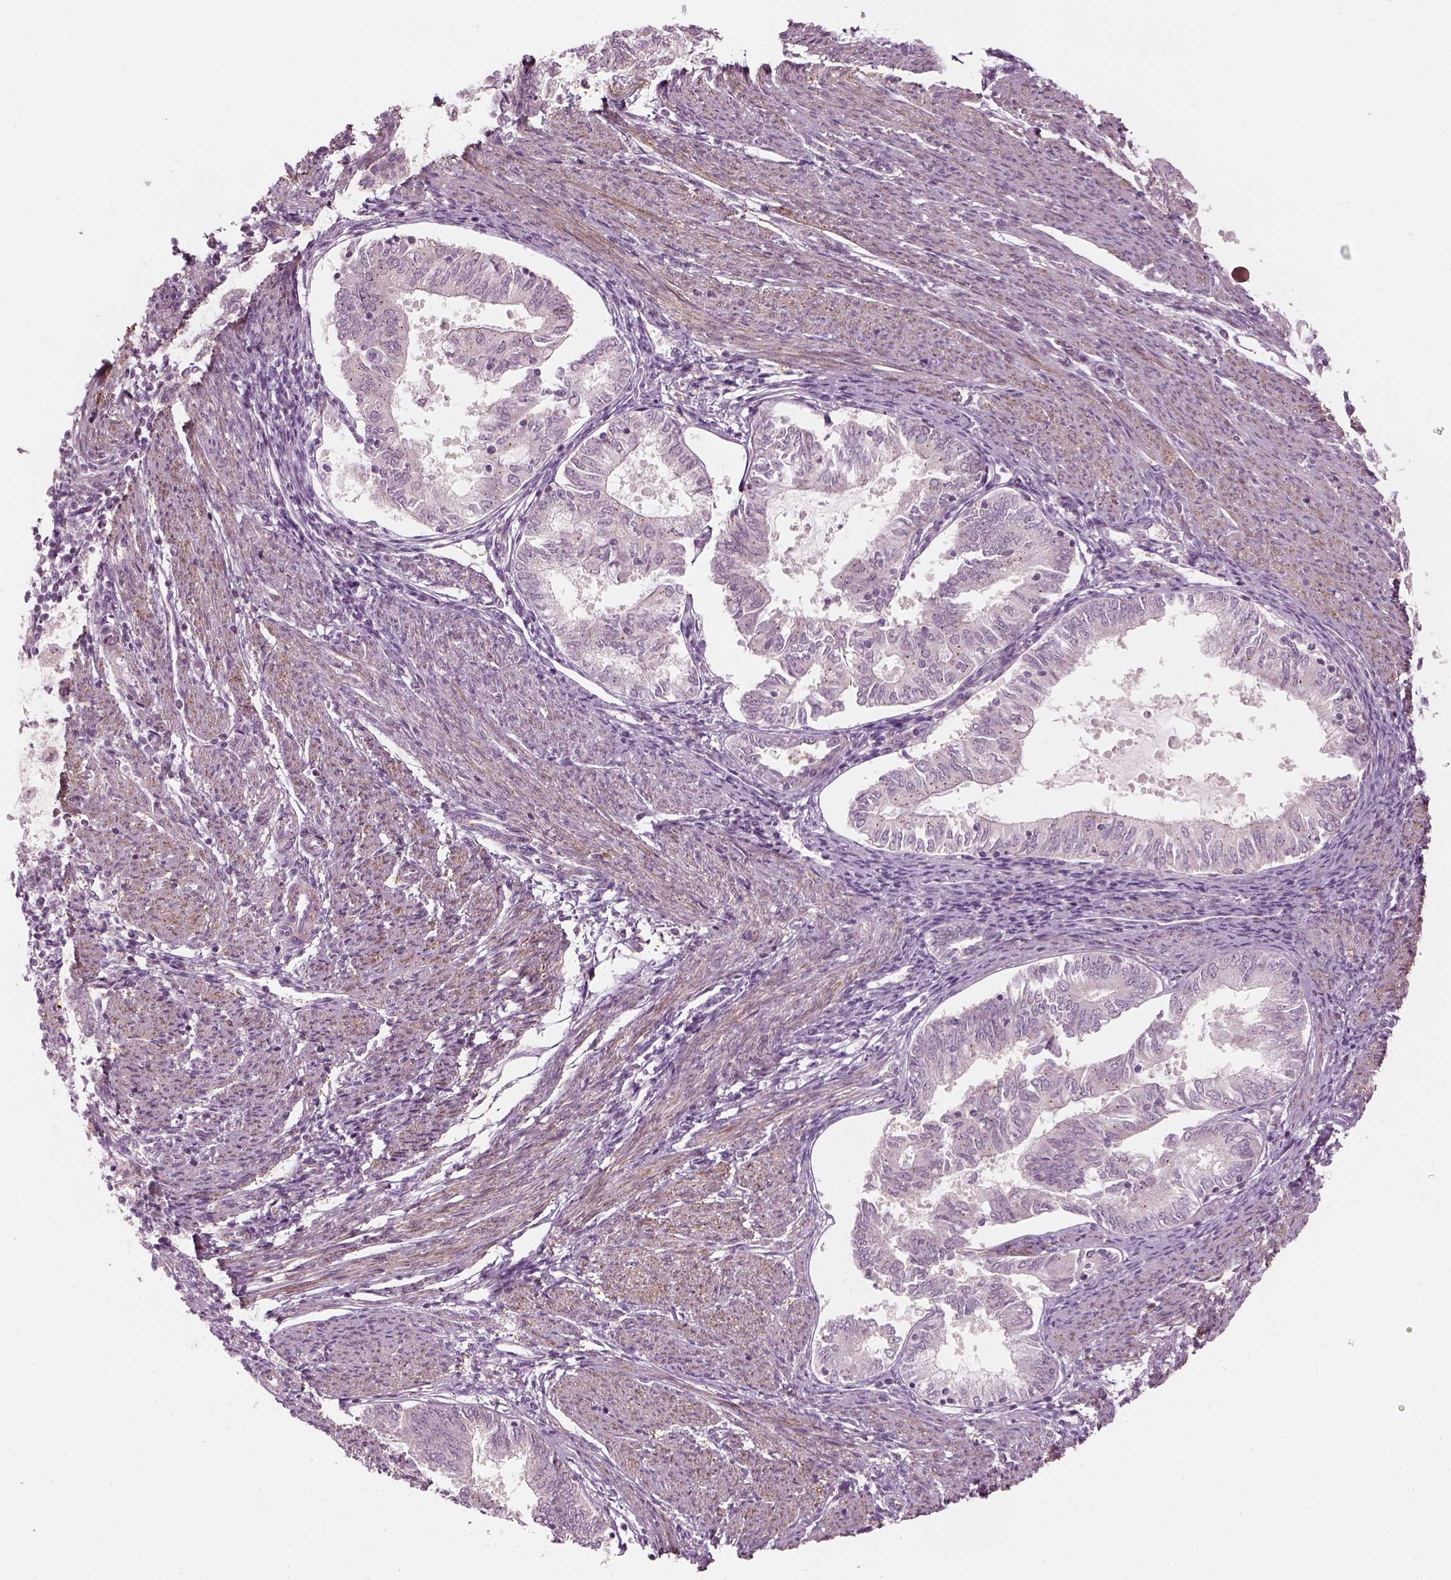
{"staining": {"intensity": "negative", "quantity": "none", "location": "none"}, "tissue": "endometrial cancer", "cell_type": "Tumor cells", "image_type": "cancer", "snomed": [{"axis": "morphology", "description": "Adenocarcinoma, NOS"}, {"axis": "topography", "description": "Endometrium"}], "caption": "A high-resolution photomicrograph shows immunohistochemistry staining of endometrial cancer (adenocarcinoma), which exhibits no significant expression in tumor cells.", "gene": "MLIP", "patient": {"sex": "female", "age": 79}}